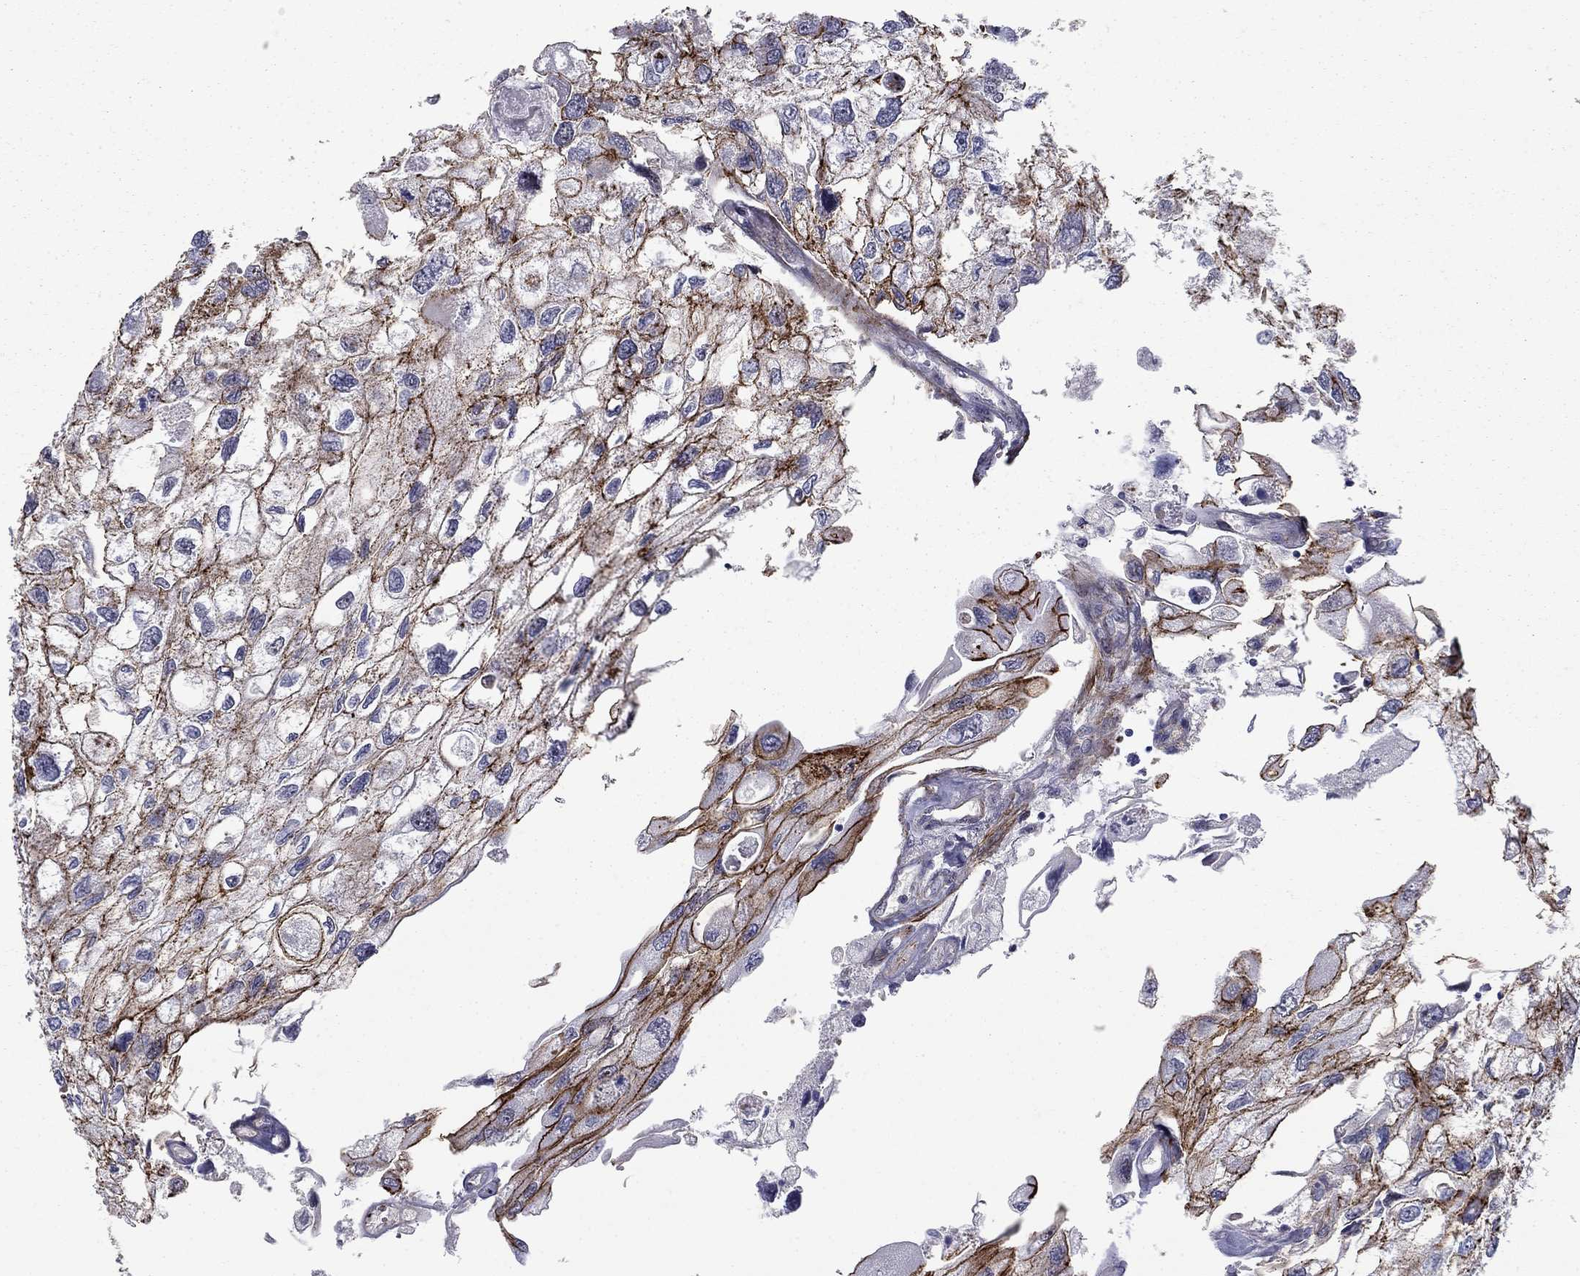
{"staining": {"intensity": "strong", "quantity": "25%-75%", "location": "cytoplasmic/membranous"}, "tissue": "urothelial cancer", "cell_type": "Tumor cells", "image_type": "cancer", "snomed": [{"axis": "morphology", "description": "Urothelial carcinoma, High grade"}, {"axis": "topography", "description": "Urinary bladder"}], "caption": "Protein staining of urothelial cancer tissue displays strong cytoplasmic/membranous expression in approximately 25%-75% of tumor cells. (Brightfield microscopy of DAB IHC at high magnification).", "gene": "KRBA1", "patient": {"sex": "male", "age": 59}}